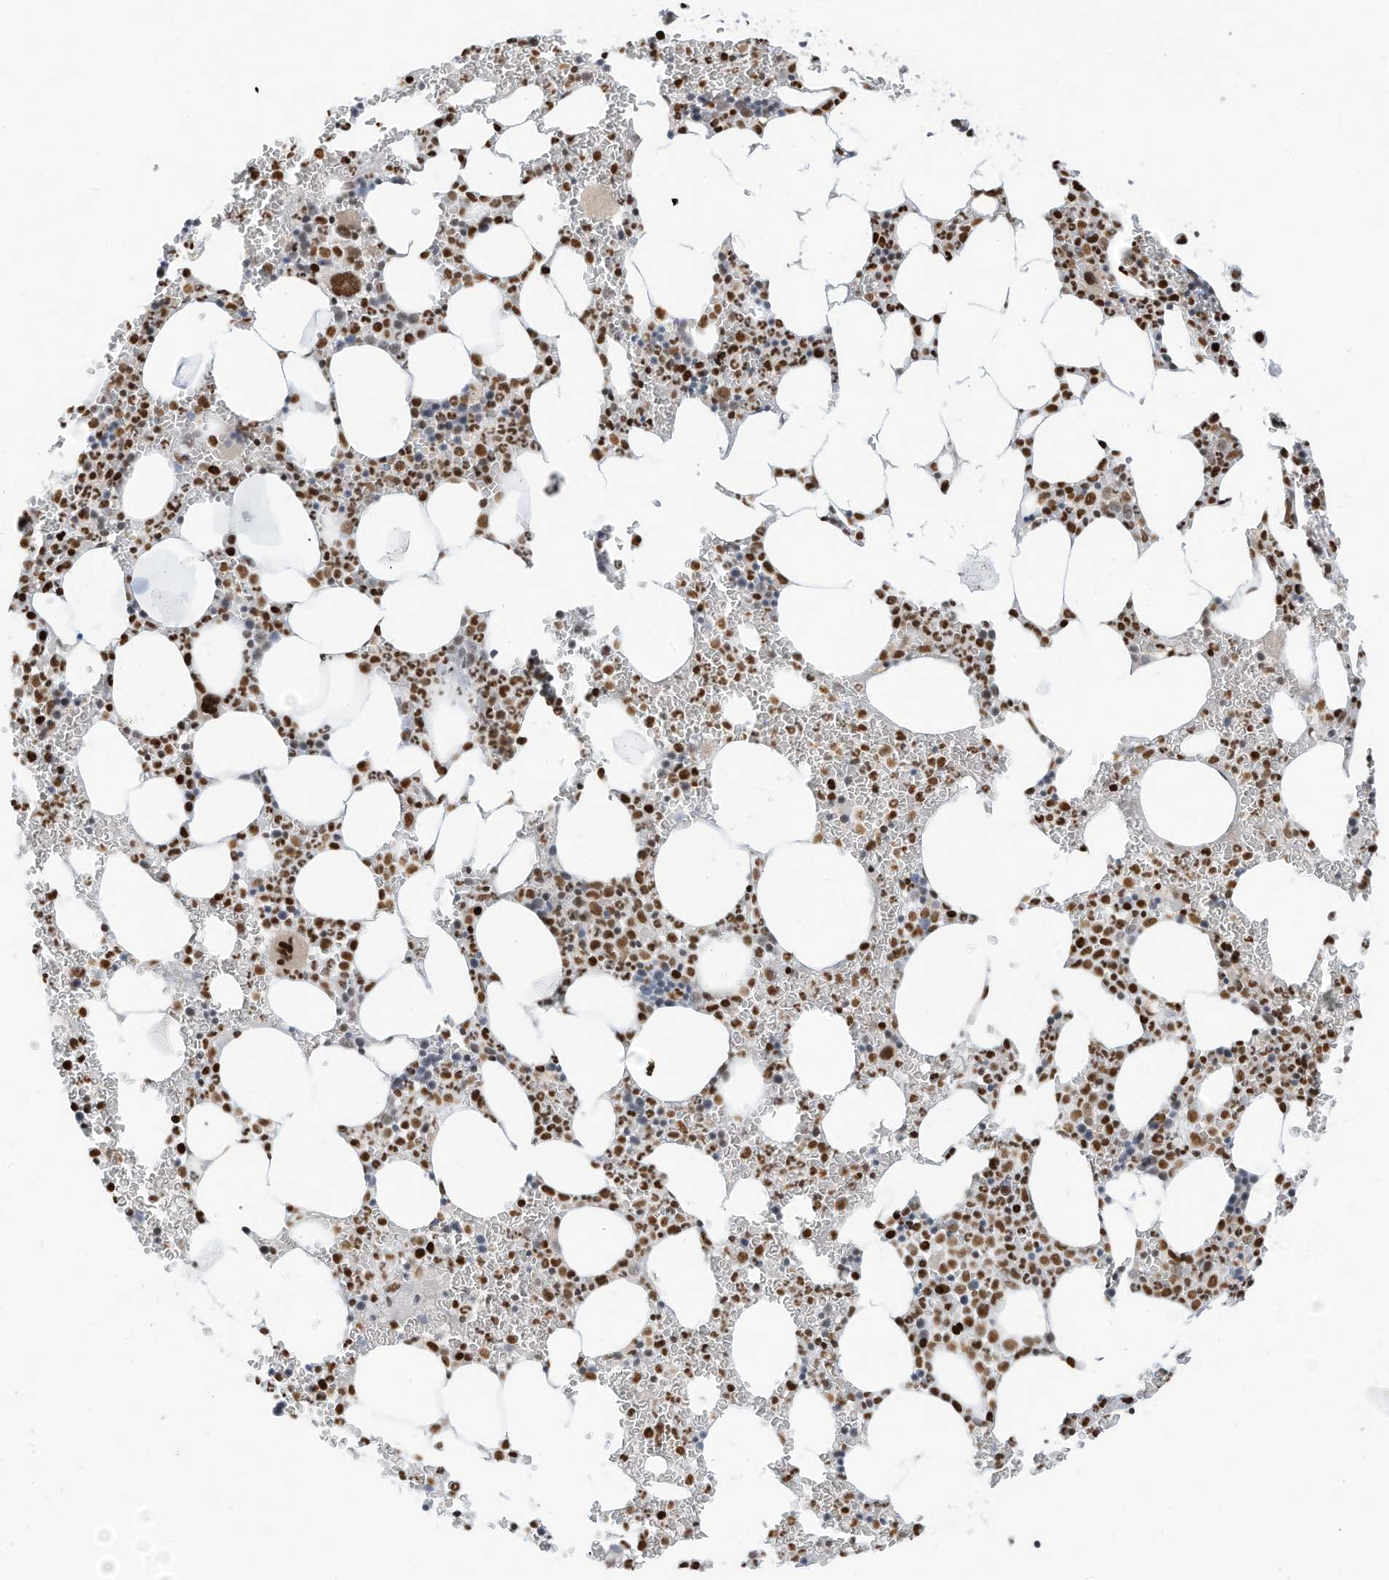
{"staining": {"intensity": "strong", "quantity": ">75%", "location": "nuclear"}, "tissue": "bone marrow", "cell_type": "Hematopoietic cells", "image_type": "normal", "snomed": [{"axis": "morphology", "description": "Normal tissue, NOS"}, {"axis": "topography", "description": "Bone marrow"}], "caption": "A photomicrograph of bone marrow stained for a protein displays strong nuclear brown staining in hematopoietic cells. Using DAB (3,3'-diaminobenzidine) (brown) and hematoxylin (blue) stains, captured at high magnification using brightfield microscopy.", "gene": "SAMD15", "patient": {"sex": "female", "age": 78}}